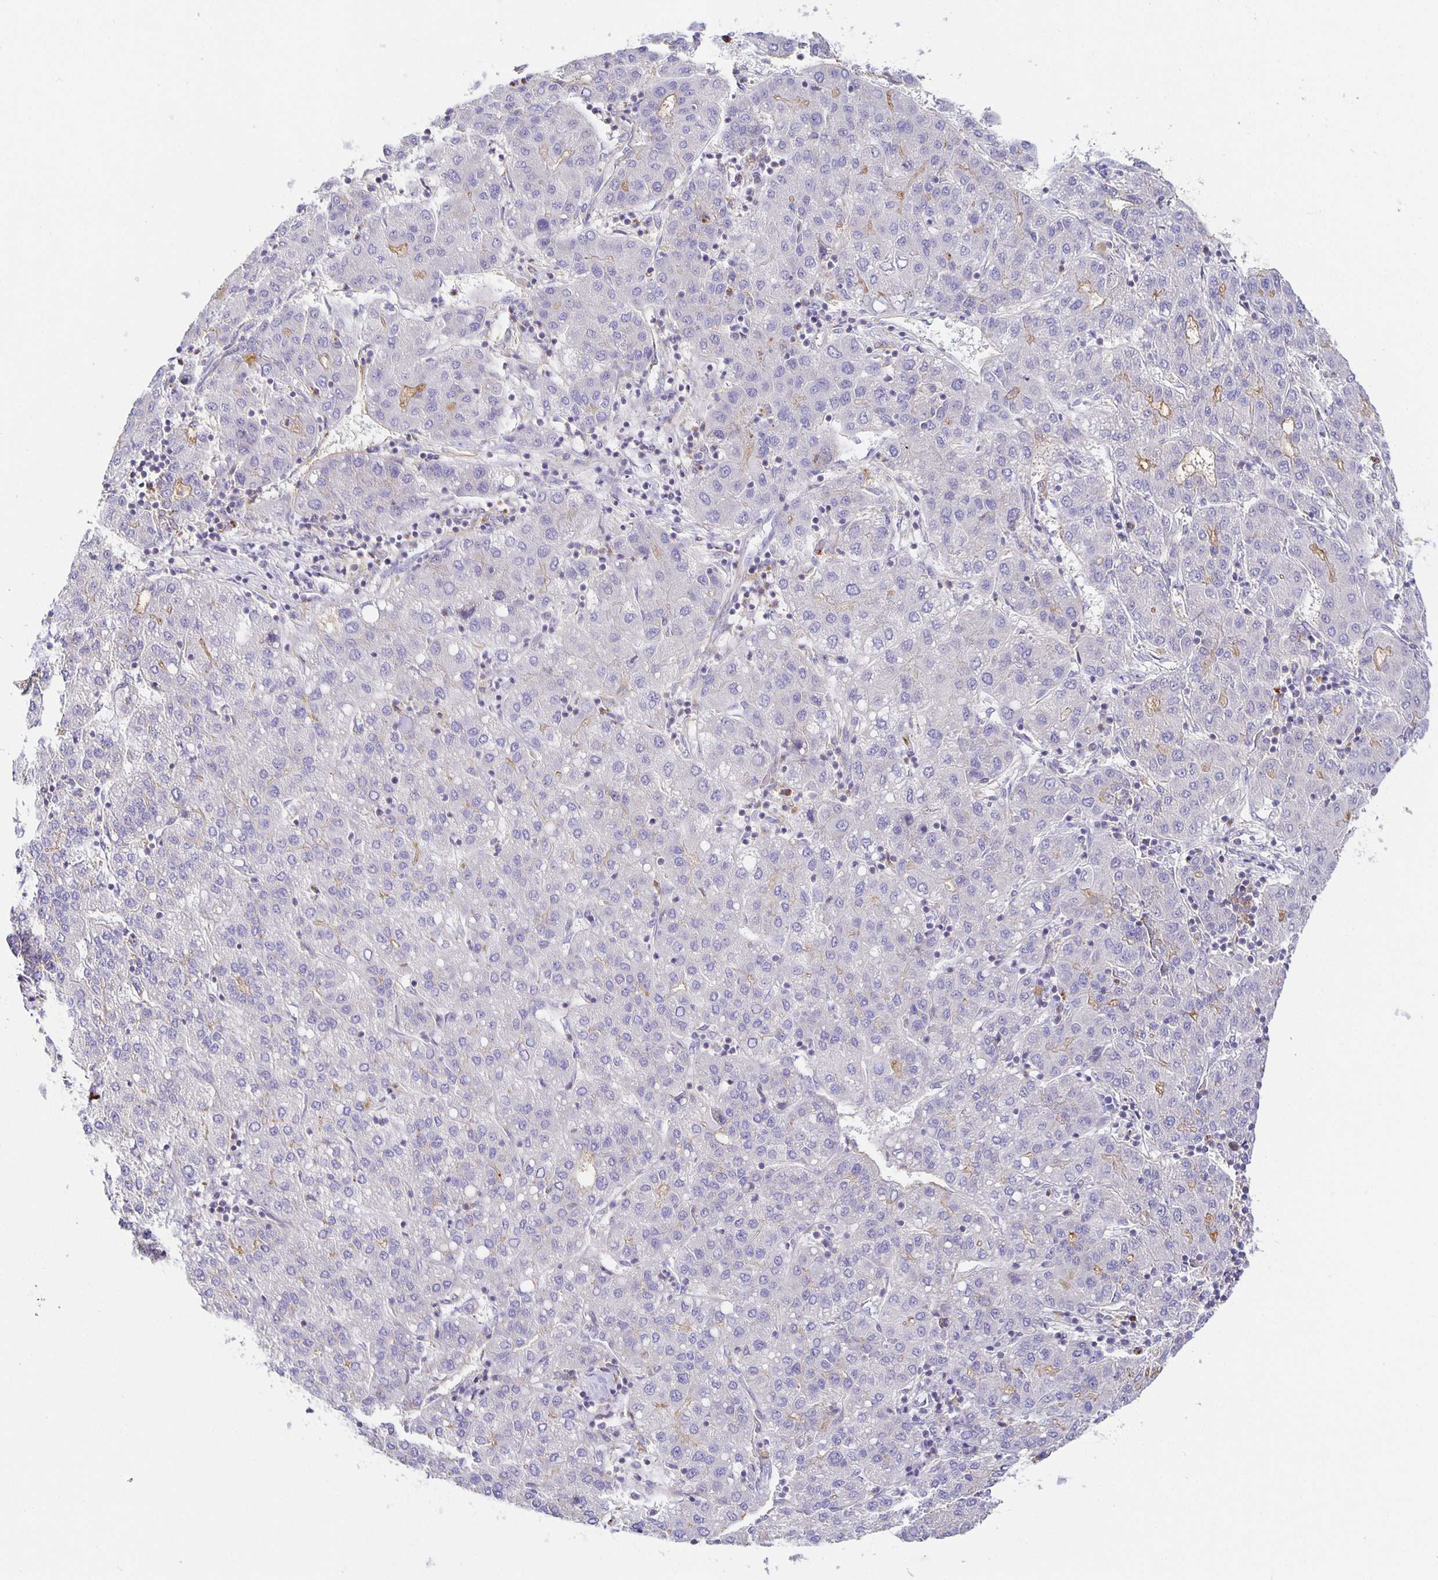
{"staining": {"intensity": "weak", "quantity": "<25%", "location": "cytoplasmic/membranous"}, "tissue": "liver cancer", "cell_type": "Tumor cells", "image_type": "cancer", "snomed": [{"axis": "morphology", "description": "Carcinoma, Hepatocellular, NOS"}, {"axis": "topography", "description": "Liver"}], "caption": "Immunohistochemistry micrograph of liver cancer stained for a protein (brown), which shows no positivity in tumor cells.", "gene": "FLRT3", "patient": {"sex": "male", "age": 65}}